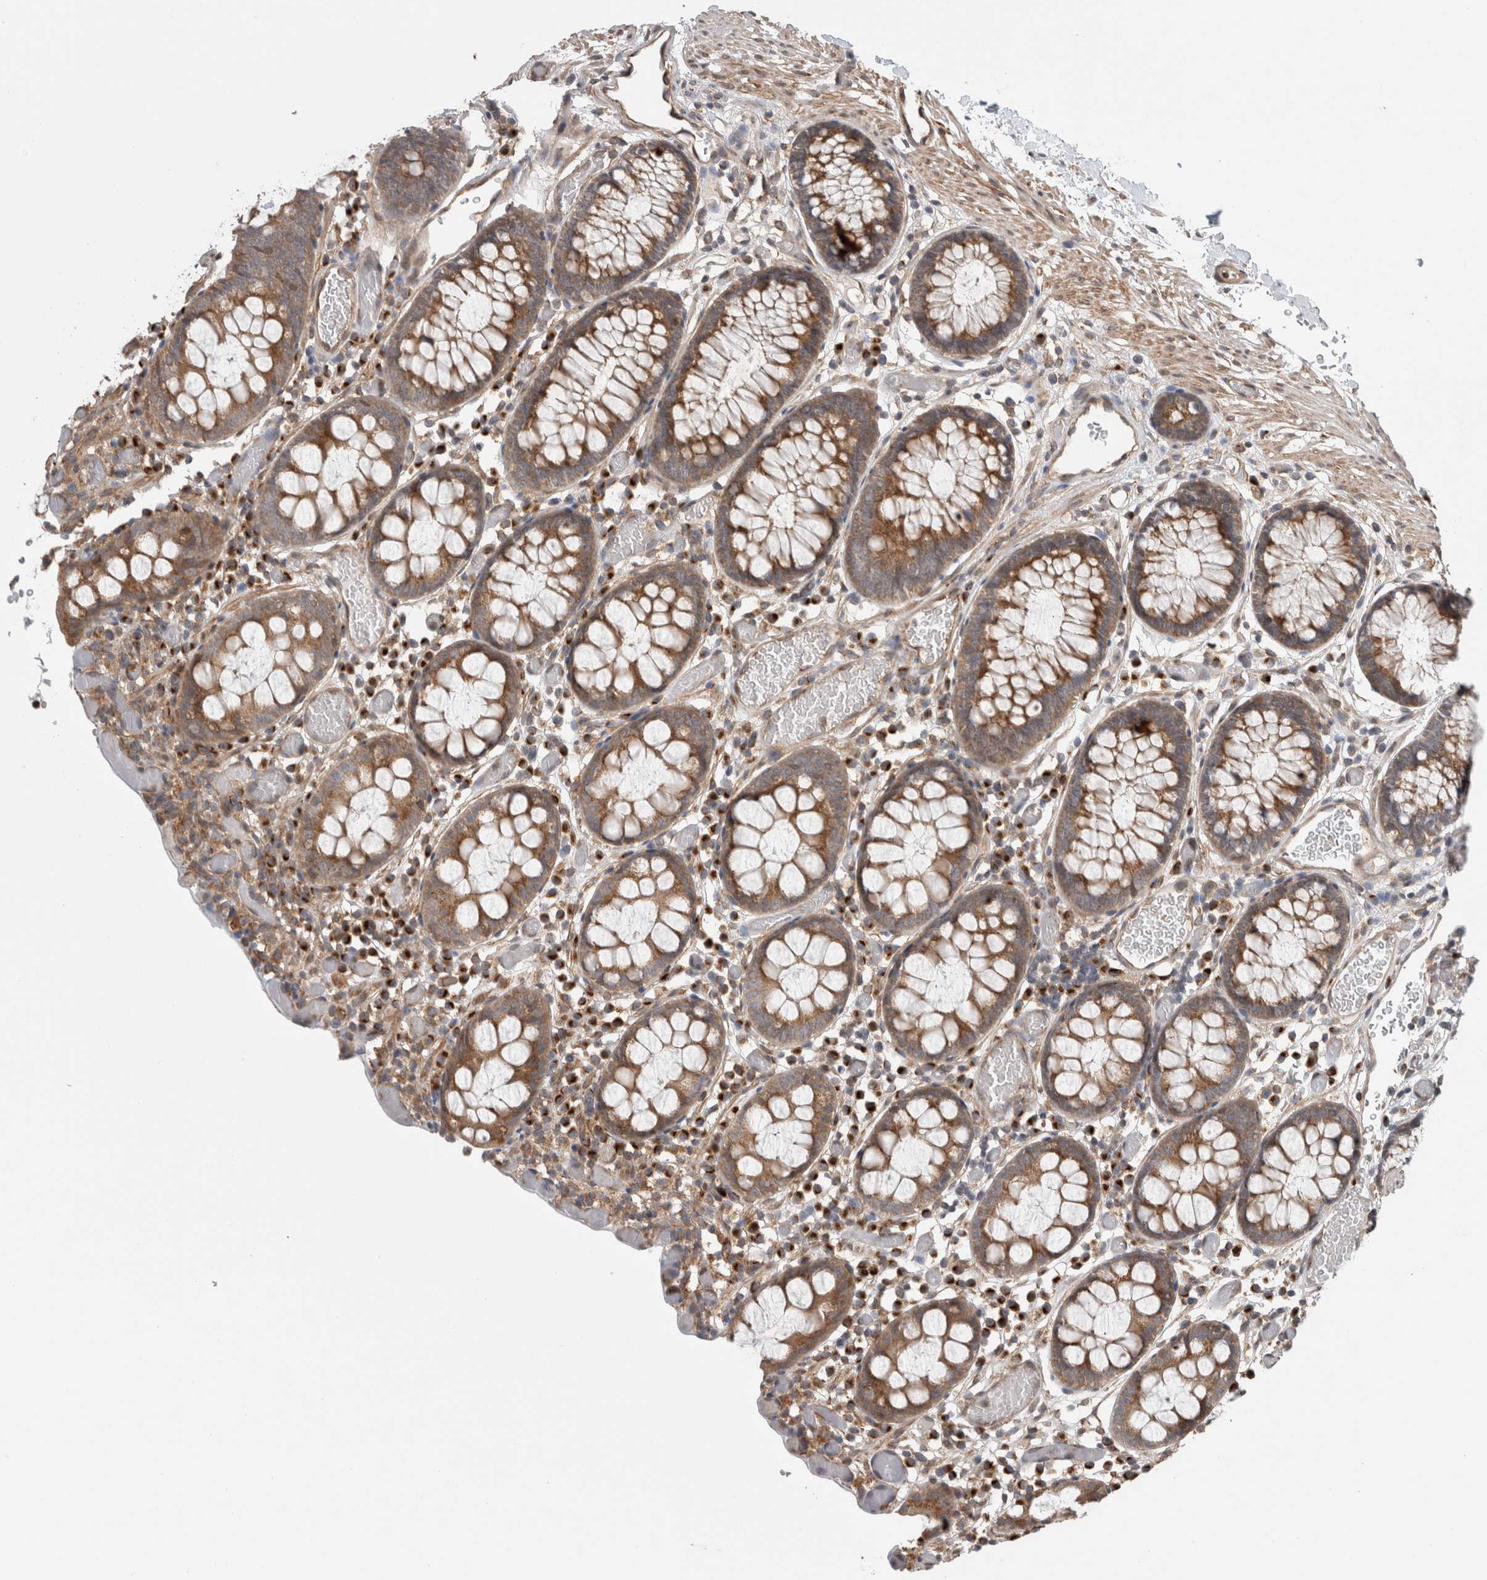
{"staining": {"intensity": "moderate", "quantity": ">75%", "location": "cytoplasmic/membranous"}, "tissue": "colon", "cell_type": "Endothelial cells", "image_type": "normal", "snomed": [{"axis": "morphology", "description": "Normal tissue, NOS"}, {"axis": "topography", "description": "Colon"}], "caption": "DAB (3,3'-diaminobenzidine) immunohistochemical staining of normal colon exhibits moderate cytoplasmic/membranous protein staining in about >75% of endothelial cells.", "gene": "TRIM5", "patient": {"sex": "male", "age": 14}}